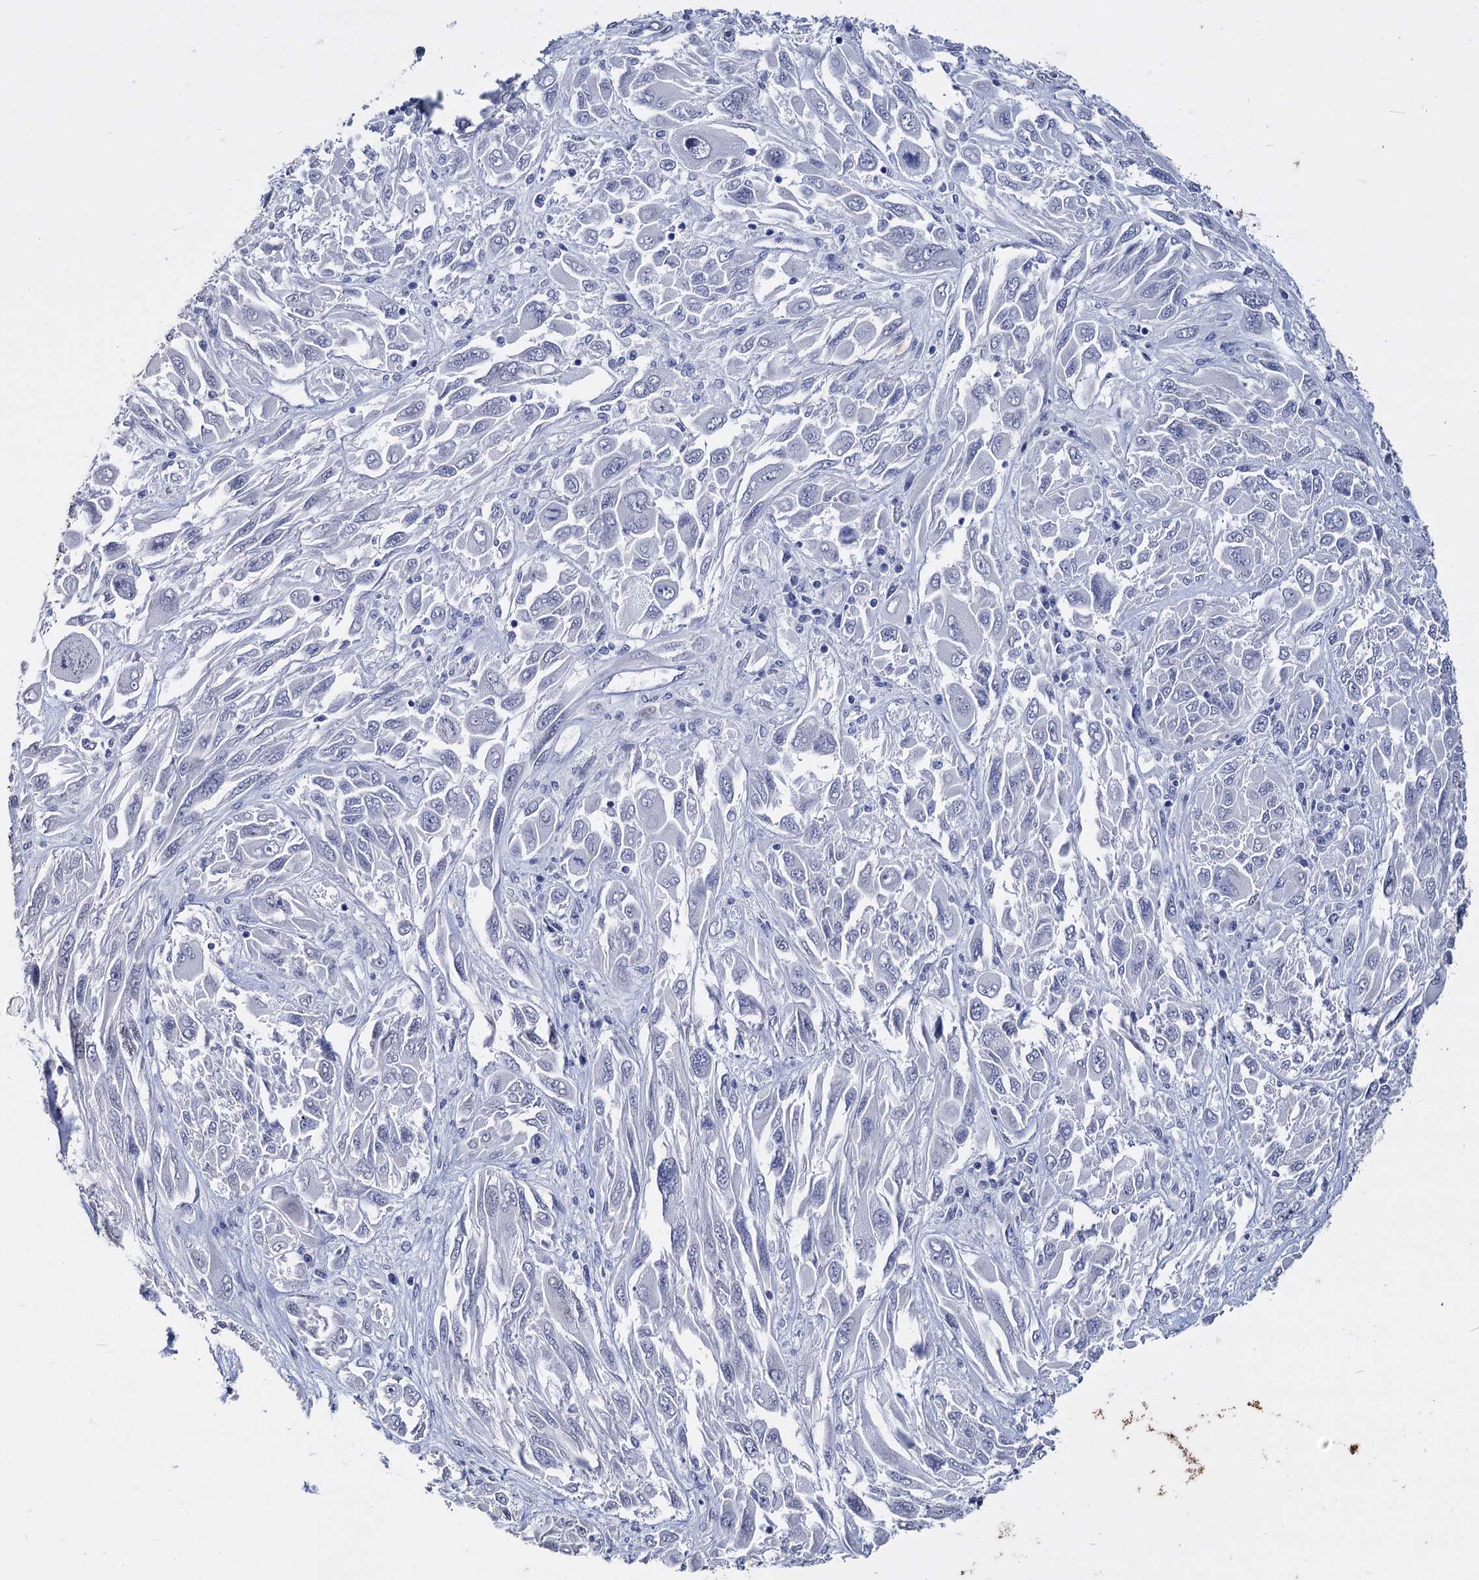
{"staining": {"intensity": "negative", "quantity": "none", "location": "none"}, "tissue": "melanoma", "cell_type": "Tumor cells", "image_type": "cancer", "snomed": [{"axis": "morphology", "description": "Malignant melanoma, NOS"}, {"axis": "topography", "description": "Skin"}], "caption": "Tumor cells are negative for protein expression in human malignant melanoma.", "gene": "MAGEA4", "patient": {"sex": "female", "age": 91}}